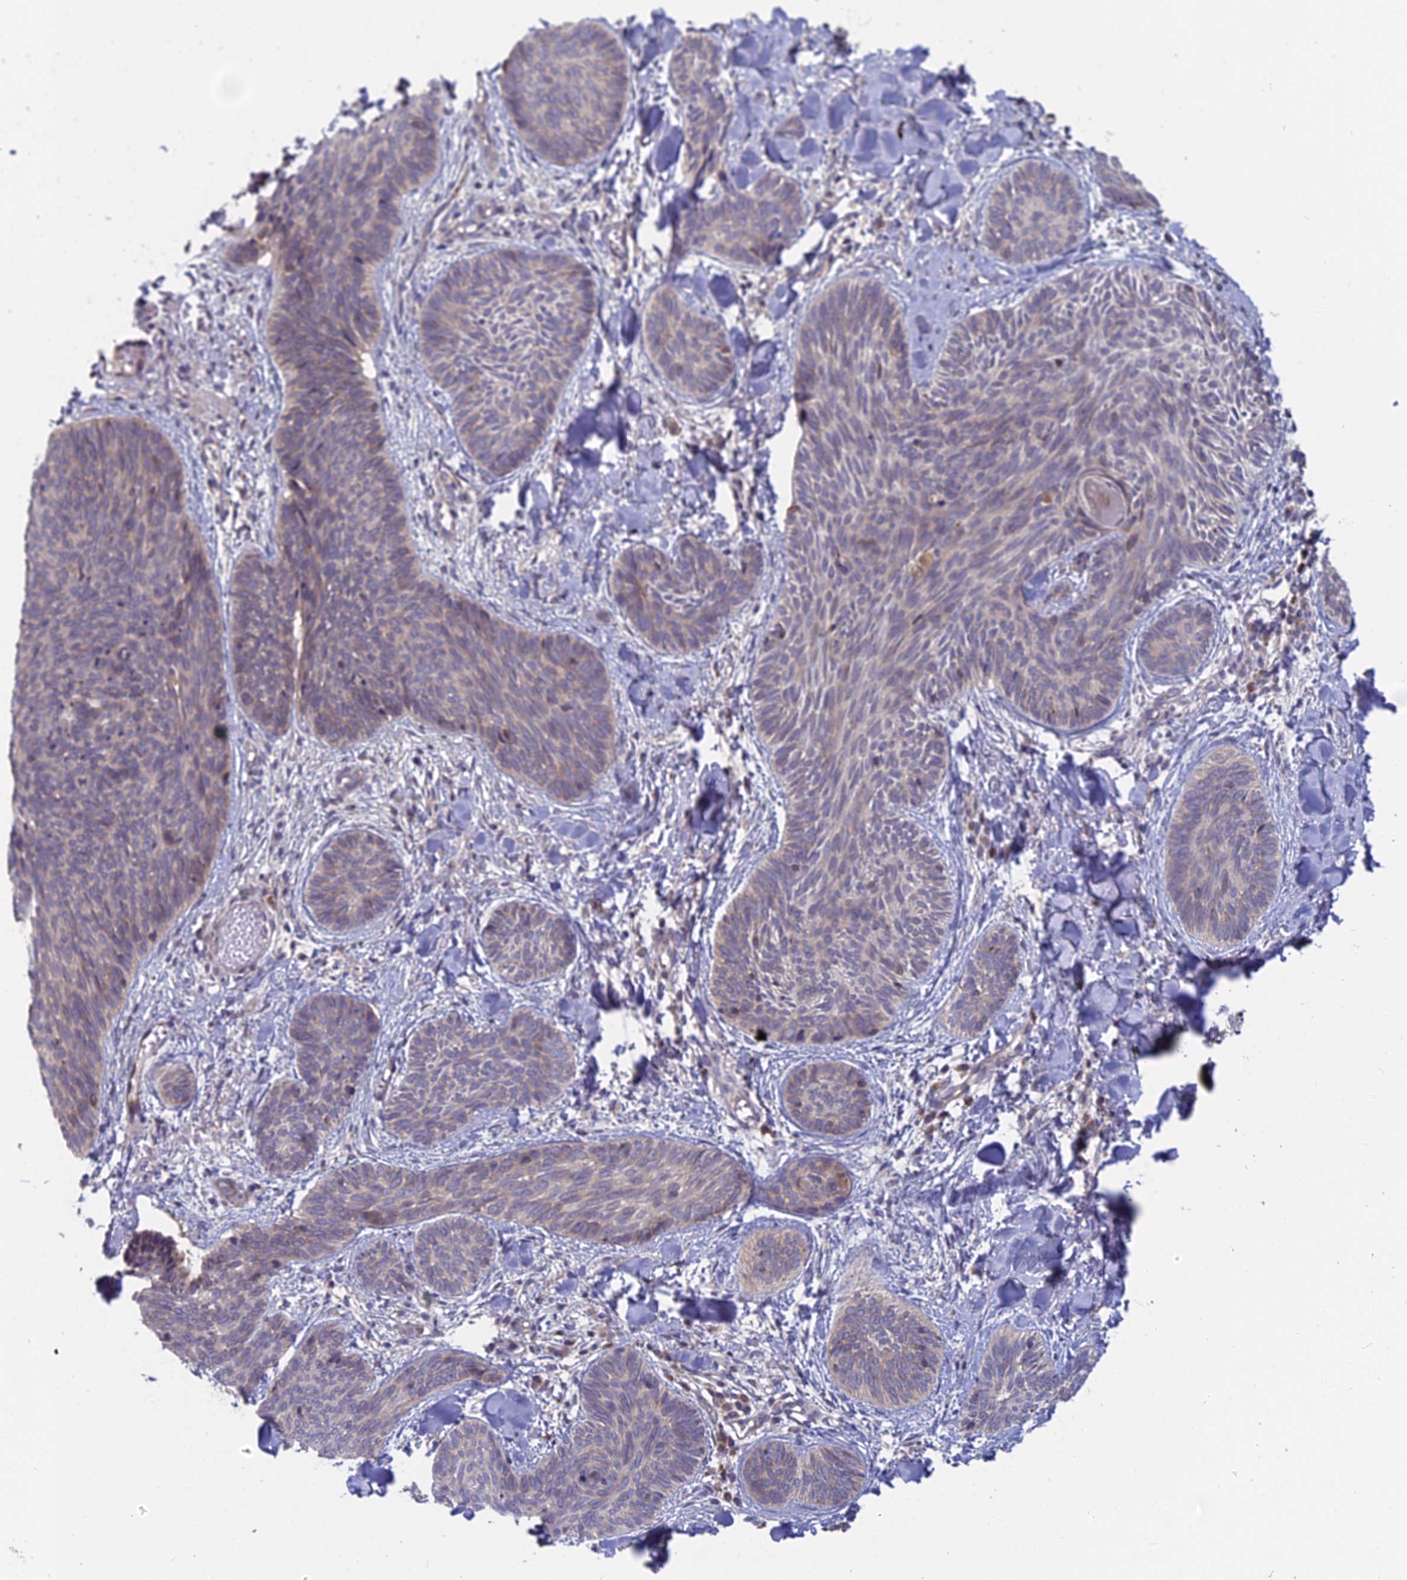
{"staining": {"intensity": "weak", "quantity": "<25%", "location": "cytoplasmic/membranous"}, "tissue": "skin cancer", "cell_type": "Tumor cells", "image_type": "cancer", "snomed": [{"axis": "morphology", "description": "Basal cell carcinoma"}, {"axis": "topography", "description": "Skin"}], "caption": "IHC of human skin cancer shows no staining in tumor cells.", "gene": "TENT4B", "patient": {"sex": "female", "age": 81}}